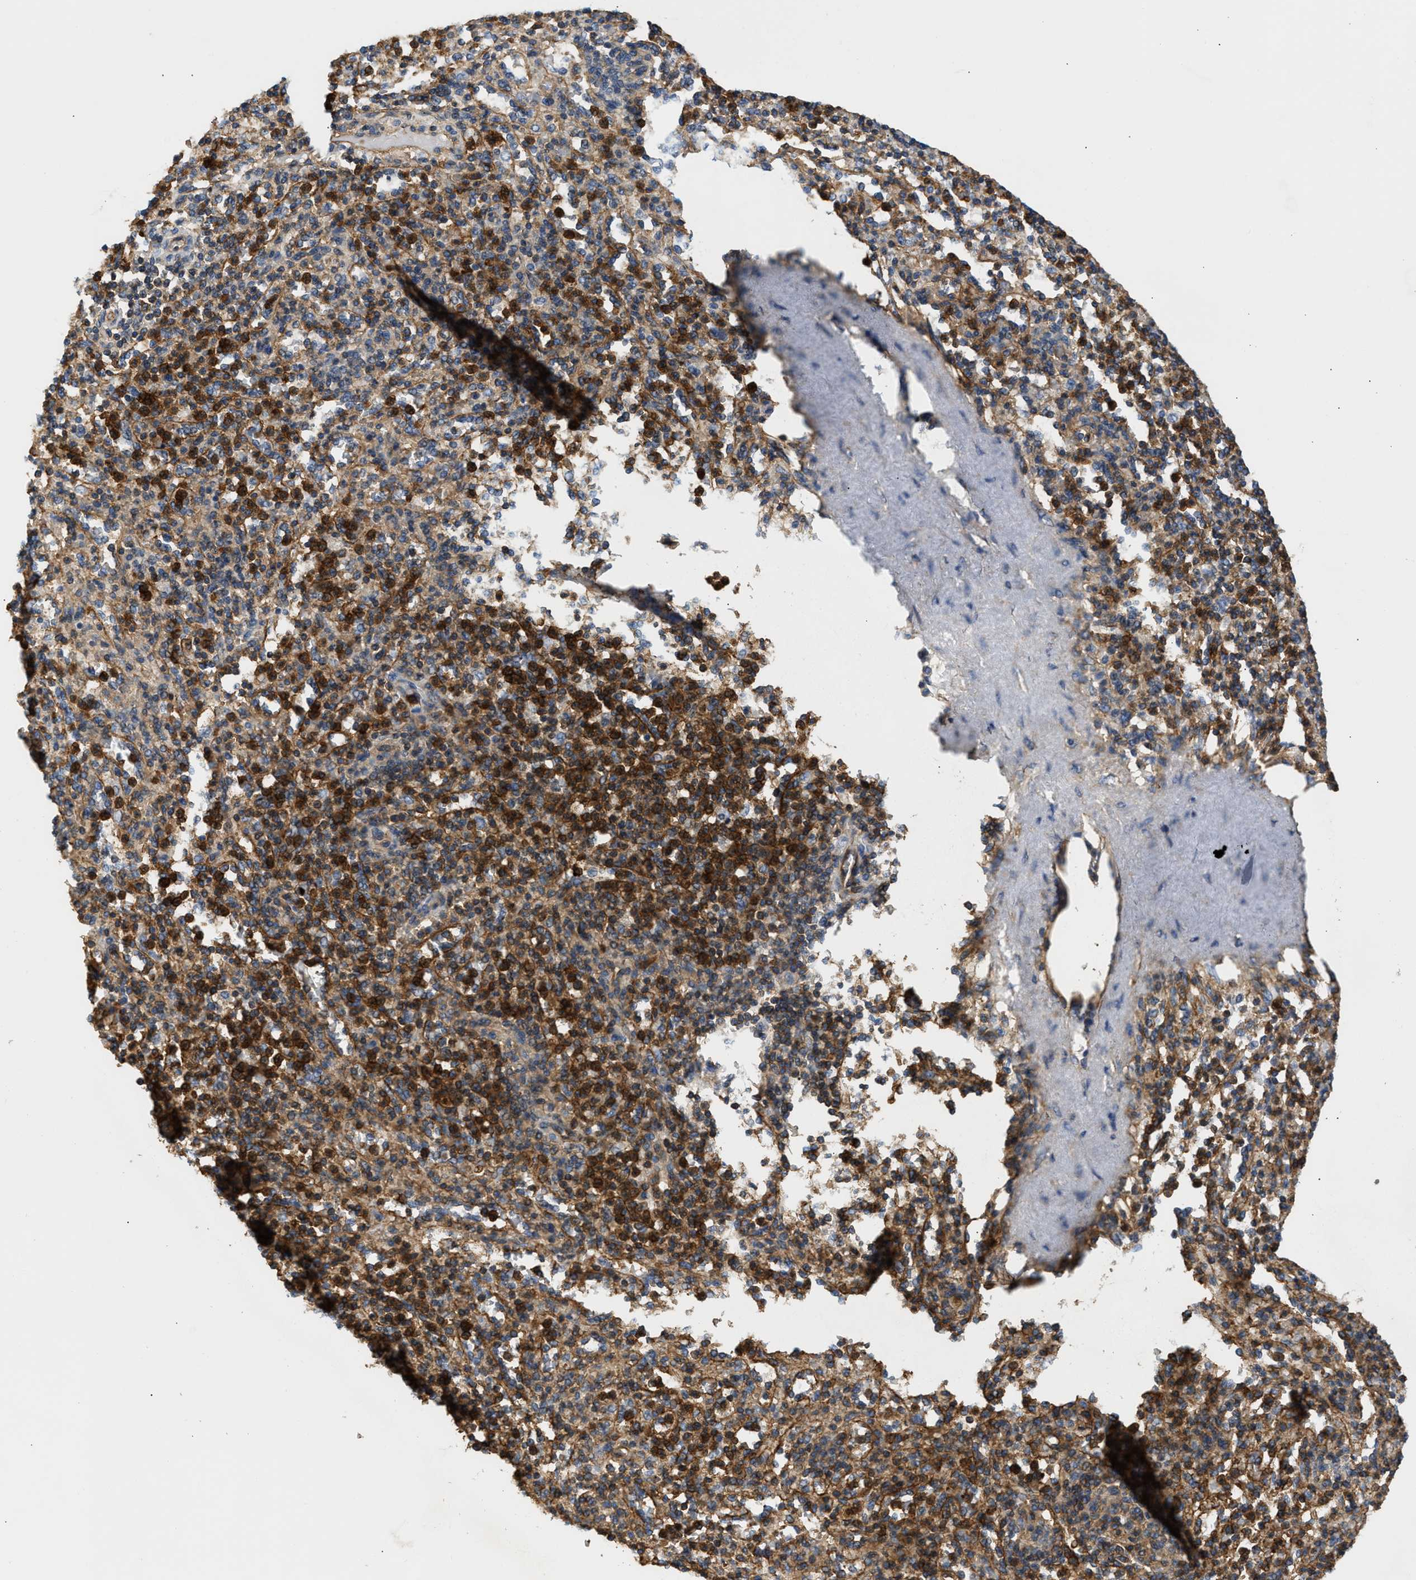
{"staining": {"intensity": "strong", "quantity": "<25%", "location": "cytoplasmic/membranous"}, "tissue": "spleen", "cell_type": "Cells in red pulp", "image_type": "normal", "snomed": [{"axis": "morphology", "description": "Normal tissue, NOS"}, {"axis": "topography", "description": "Spleen"}], "caption": "Spleen stained with DAB immunohistochemistry (IHC) displays medium levels of strong cytoplasmic/membranous expression in approximately <25% of cells in red pulp. (DAB (3,3'-diaminobenzidine) IHC, brown staining for protein, blue staining for nuclei).", "gene": "SAMD9L", "patient": {"sex": "male", "age": 36}}